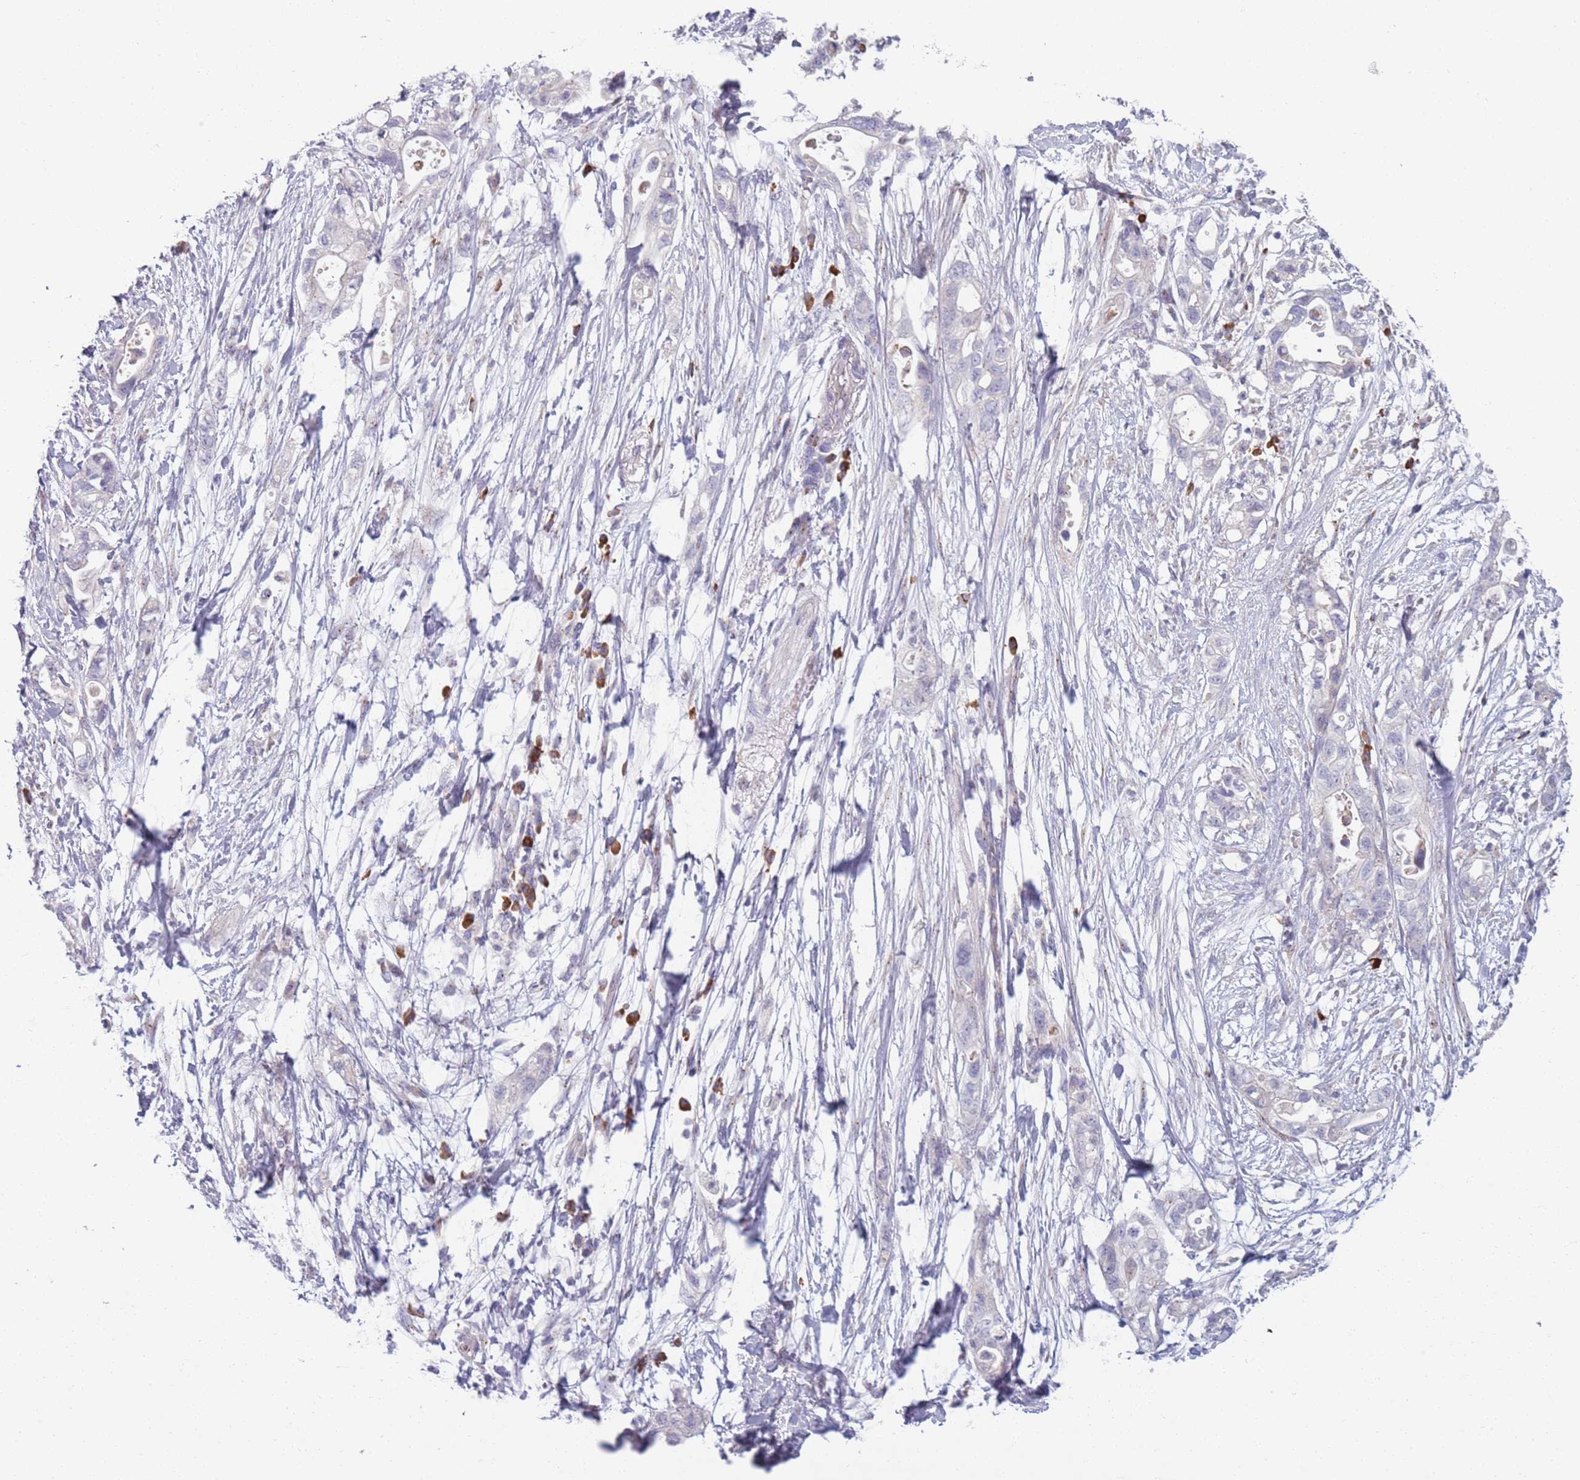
{"staining": {"intensity": "negative", "quantity": "none", "location": "none"}, "tissue": "pancreatic cancer", "cell_type": "Tumor cells", "image_type": "cancer", "snomed": [{"axis": "morphology", "description": "Adenocarcinoma, NOS"}, {"axis": "topography", "description": "Pancreas"}], "caption": "Tumor cells are negative for protein expression in human pancreatic cancer.", "gene": "LTB", "patient": {"sex": "female", "age": 72}}